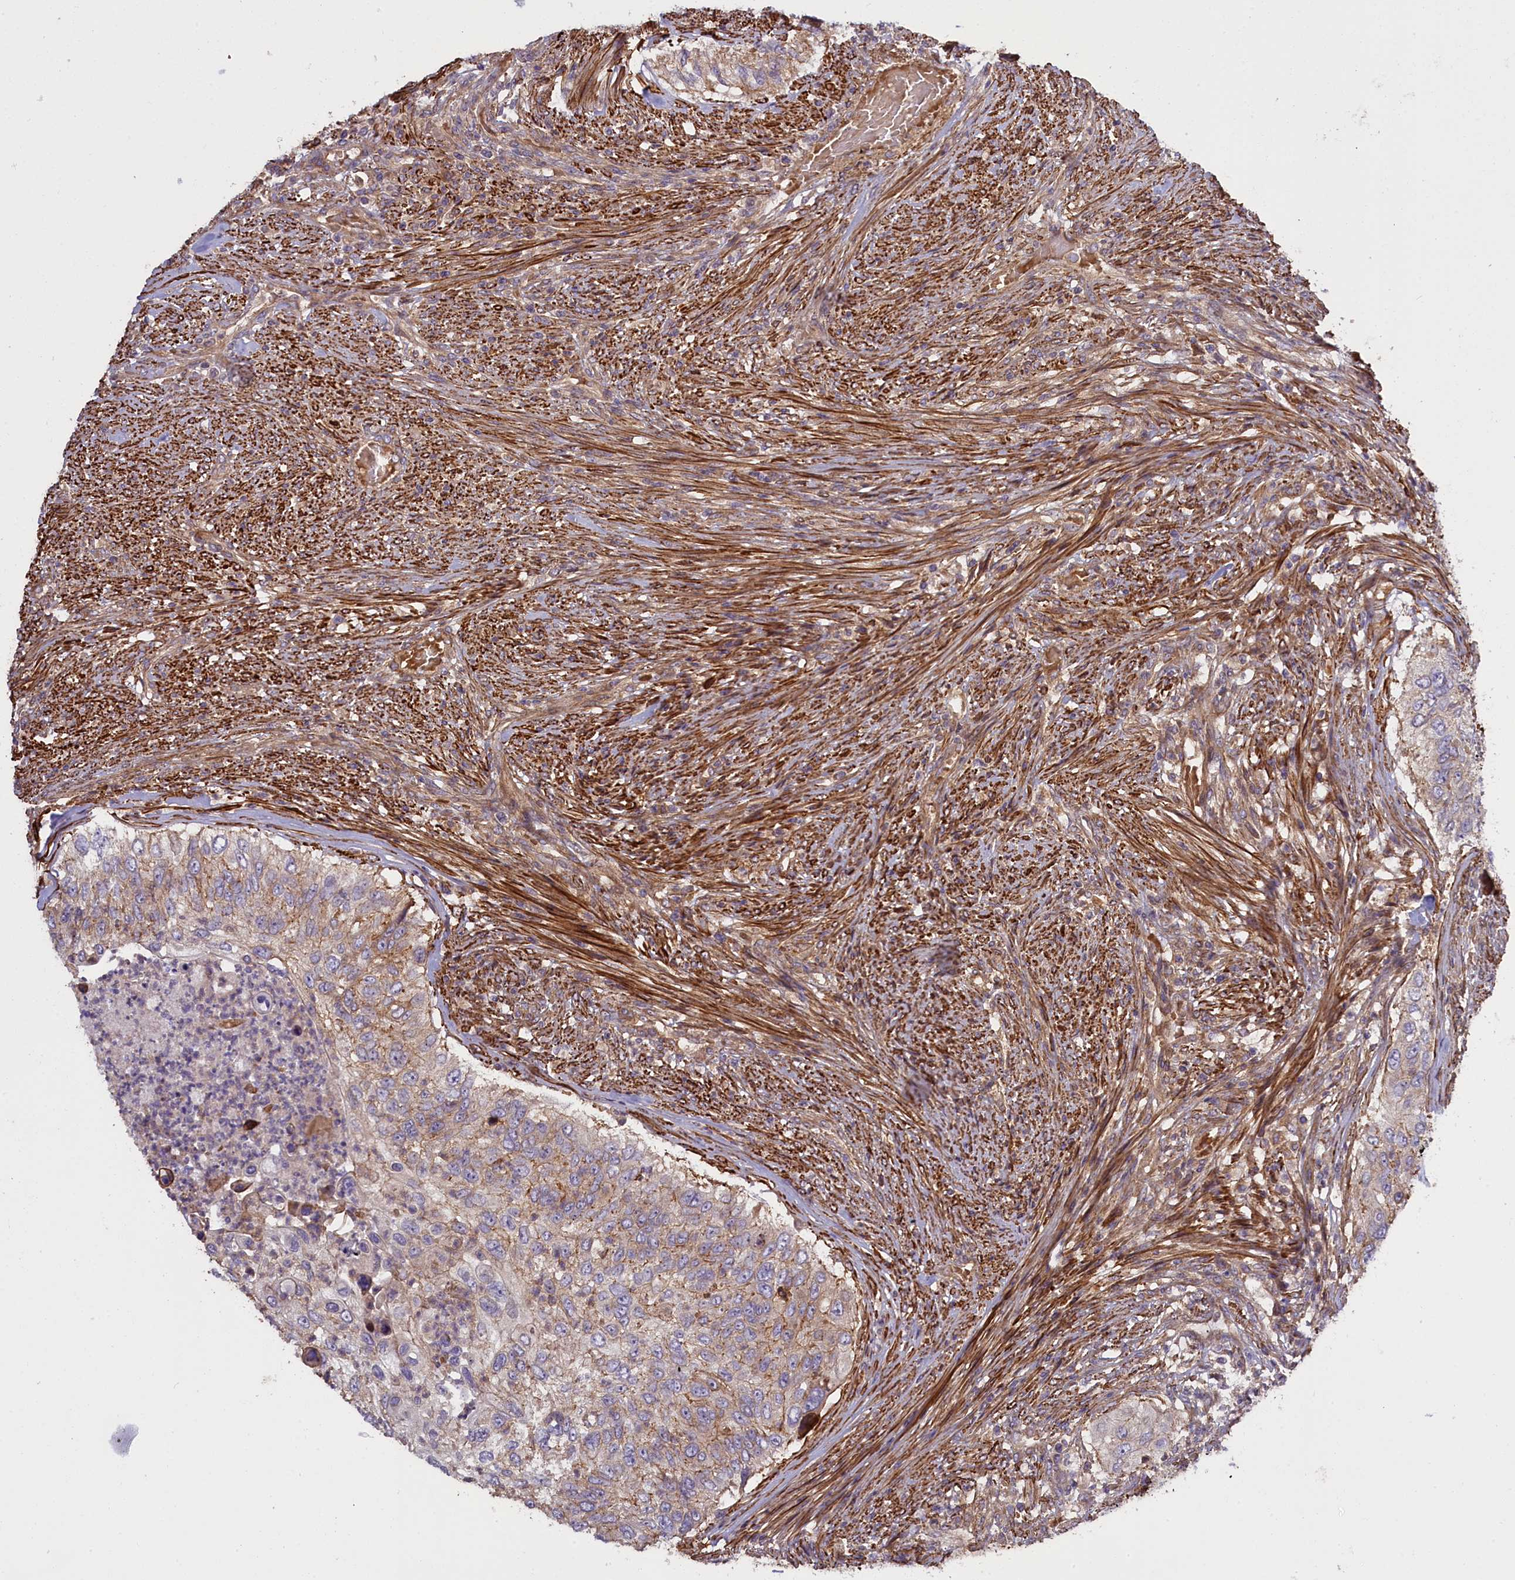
{"staining": {"intensity": "weak", "quantity": "25%-75%", "location": "cytoplasmic/membranous"}, "tissue": "urothelial cancer", "cell_type": "Tumor cells", "image_type": "cancer", "snomed": [{"axis": "morphology", "description": "Urothelial carcinoma, High grade"}, {"axis": "topography", "description": "Urinary bladder"}], "caption": "Immunohistochemistry (IHC) micrograph of neoplastic tissue: human high-grade urothelial carcinoma stained using immunohistochemistry shows low levels of weak protein expression localized specifically in the cytoplasmic/membranous of tumor cells, appearing as a cytoplasmic/membranous brown color.", "gene": "FUZ", "patient": {"sex": "female", "age": 60}}